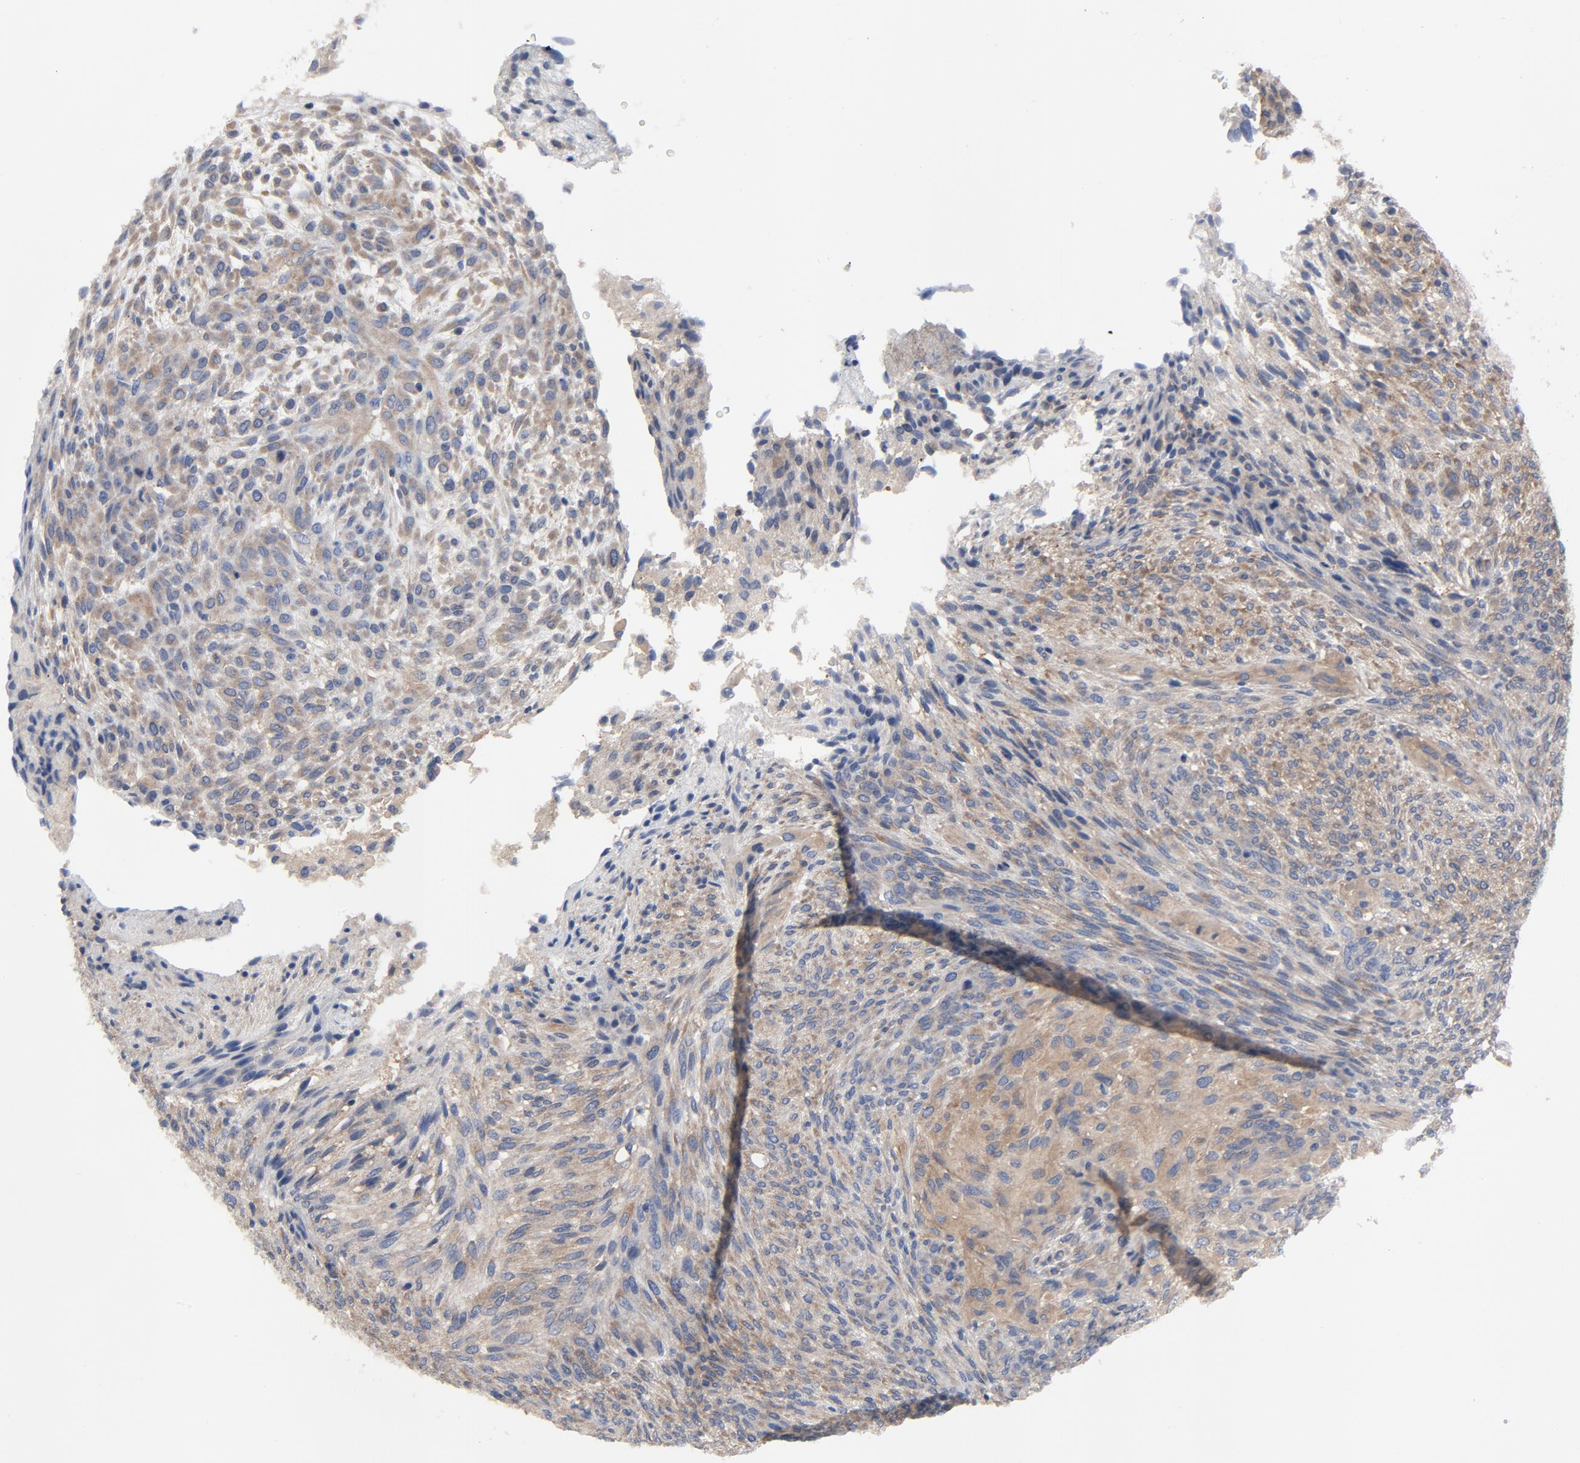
{"staining": {"intensity": "moderate", "quantity": "25%-75%", "location": "cytoplasmic/membranous"}, "tissue": "glioma", "cell_type": "Tumor cells", "image_type": "cancer", "snomed": [{"axis": "morphology", "description": "Glioma, malignant, High grade"}, {"axis": "topography", "description": "Cerebral cortex"}], "caption": "Malignant glioma (high-grade) stained with a protein marker displays moderate staining in tumor cells.", "gene": "DYNLT3", "patient": {"sex": "female", "age": 55}}